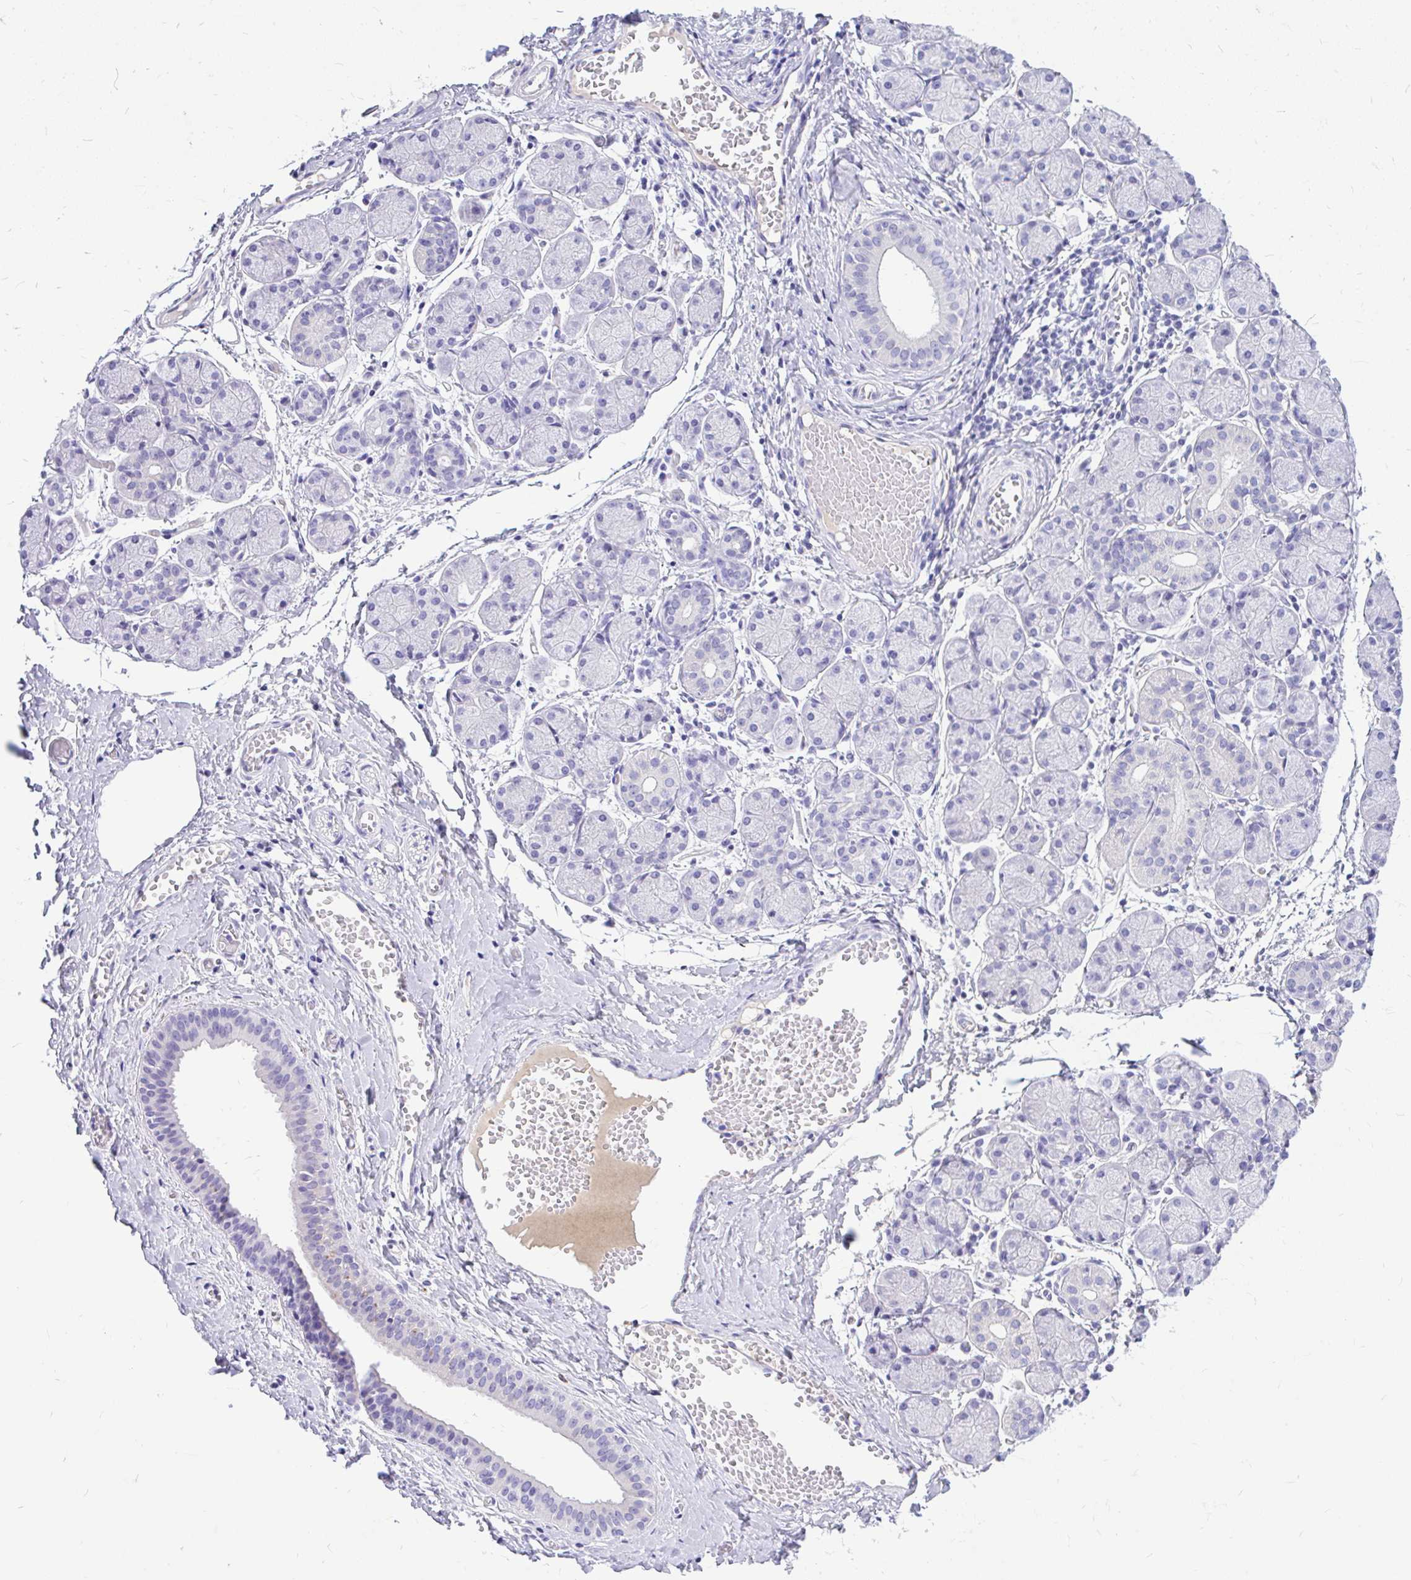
{"staining": {"intensity": "negative", "quantity": "none", "location": "none"}, "tissue": "salivary gland", "cell_type": "Glandular cells", "image_type": "normal", "snomed": [{"axis": "morphology", "description": "Normal tissue, NOS"}, {"axis": "topography", "description": "Salivary gland"}], "caption": "High power microscopy micrograph of an immunohistochemistry image of unremarkable salivary gland, revealing no significant staining in glandular cells. (Brightfield microscopy of DAB (3,3'-diaminobenzidine) immunohistochemistry (IHC) at high magnification).", "gene": "MAP1LC3A", "patient": {"sex": "female", "age": 24}}